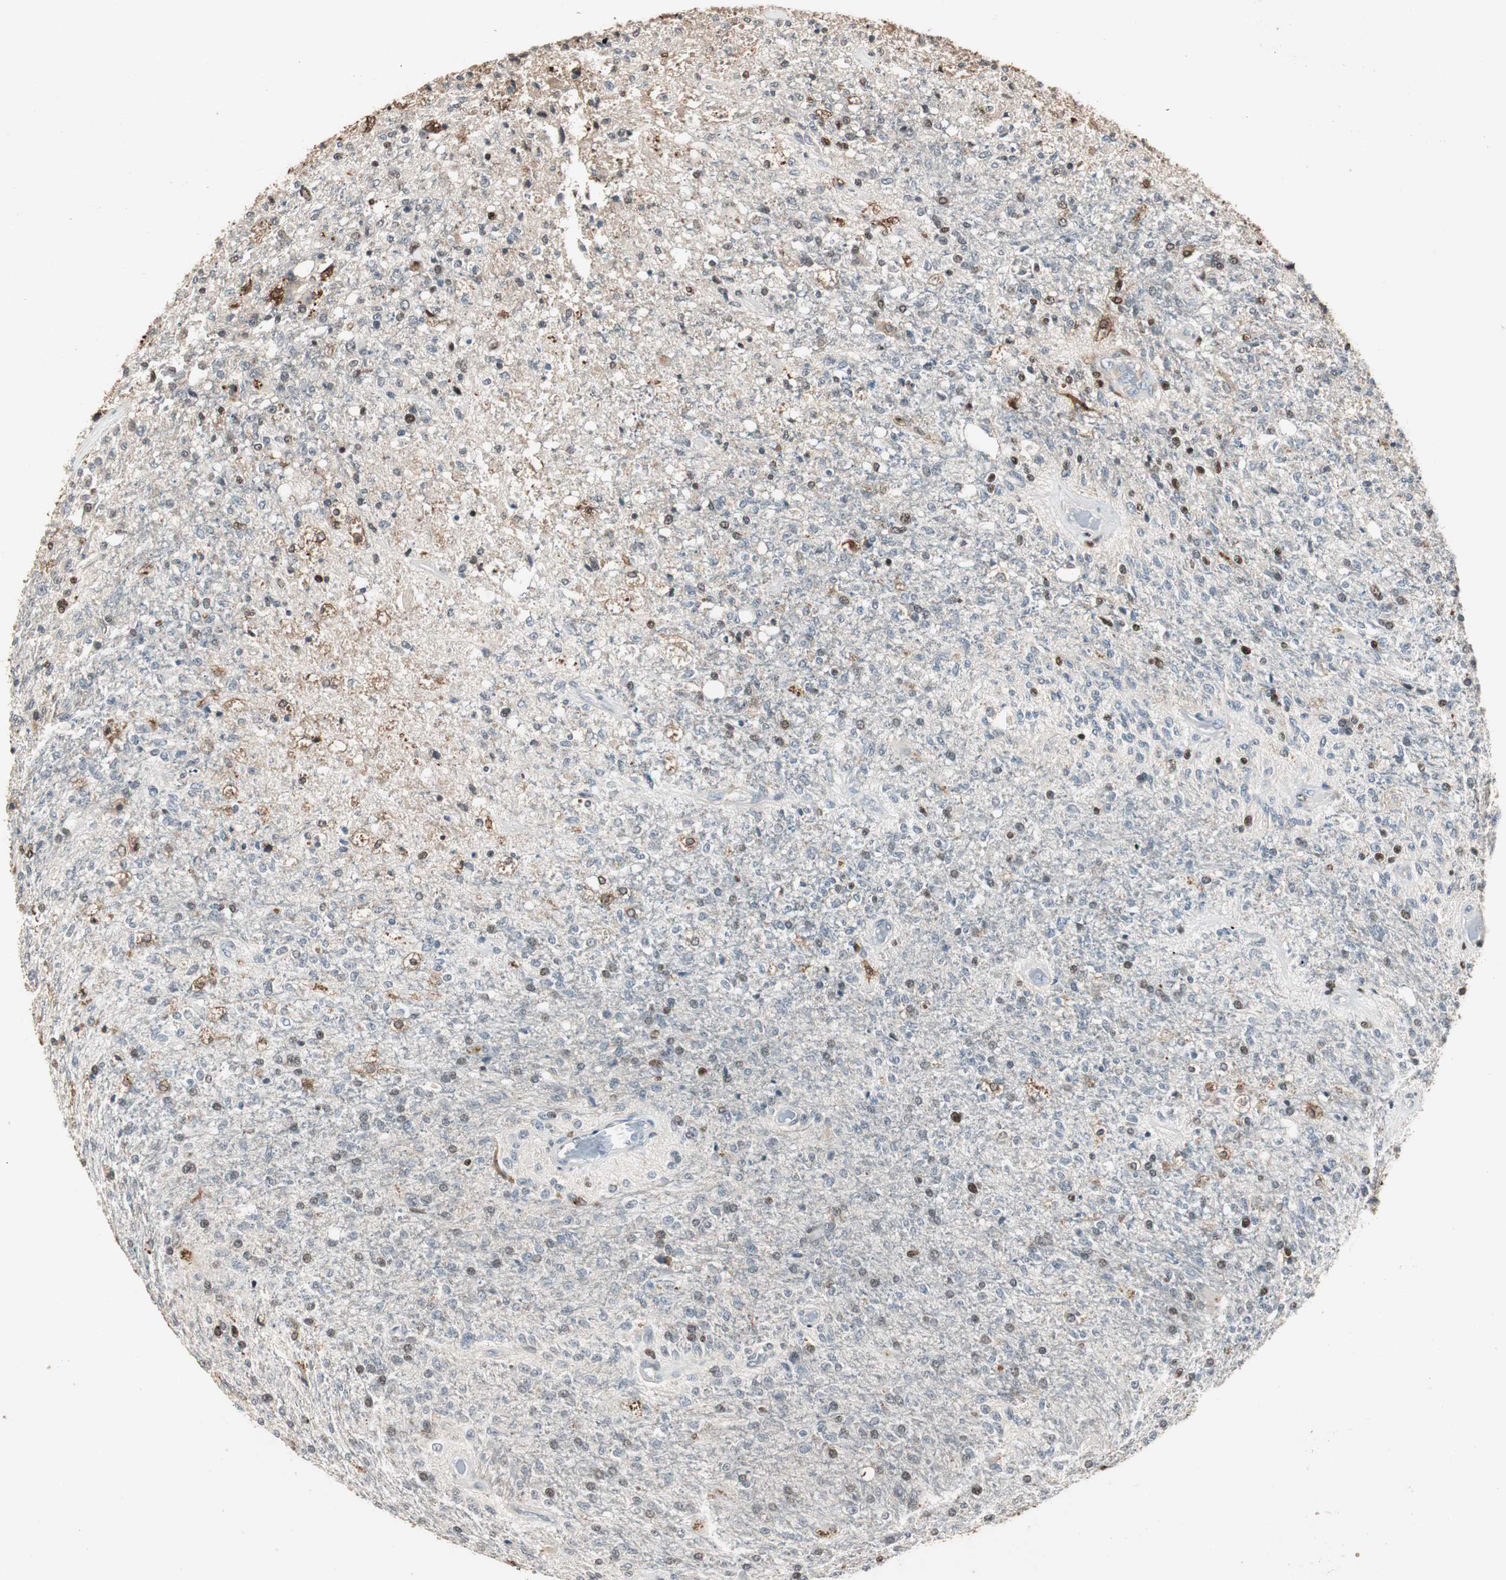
{"staining": {"intensity": "strong", "quantity": "<25%", "location": "nuclear"}, "tissue": "glioma", "cell_type": "Tumor cells", "image_type": "cancer", "snomed": [{"axis": "morphology", "description": "Normal tissue, NOS"}, {"axis": "morphology", "description": "Glioma, malignant, High grade"}, {"axis": "topography", "description": "Cerebral cortex"}], "caption": "This is an image of IHC staining of glioma, which shows strong positivity in the nuclear of tumor cells.", "gene": "FEN1", "patient": {"sex": "male", "age": 77}}